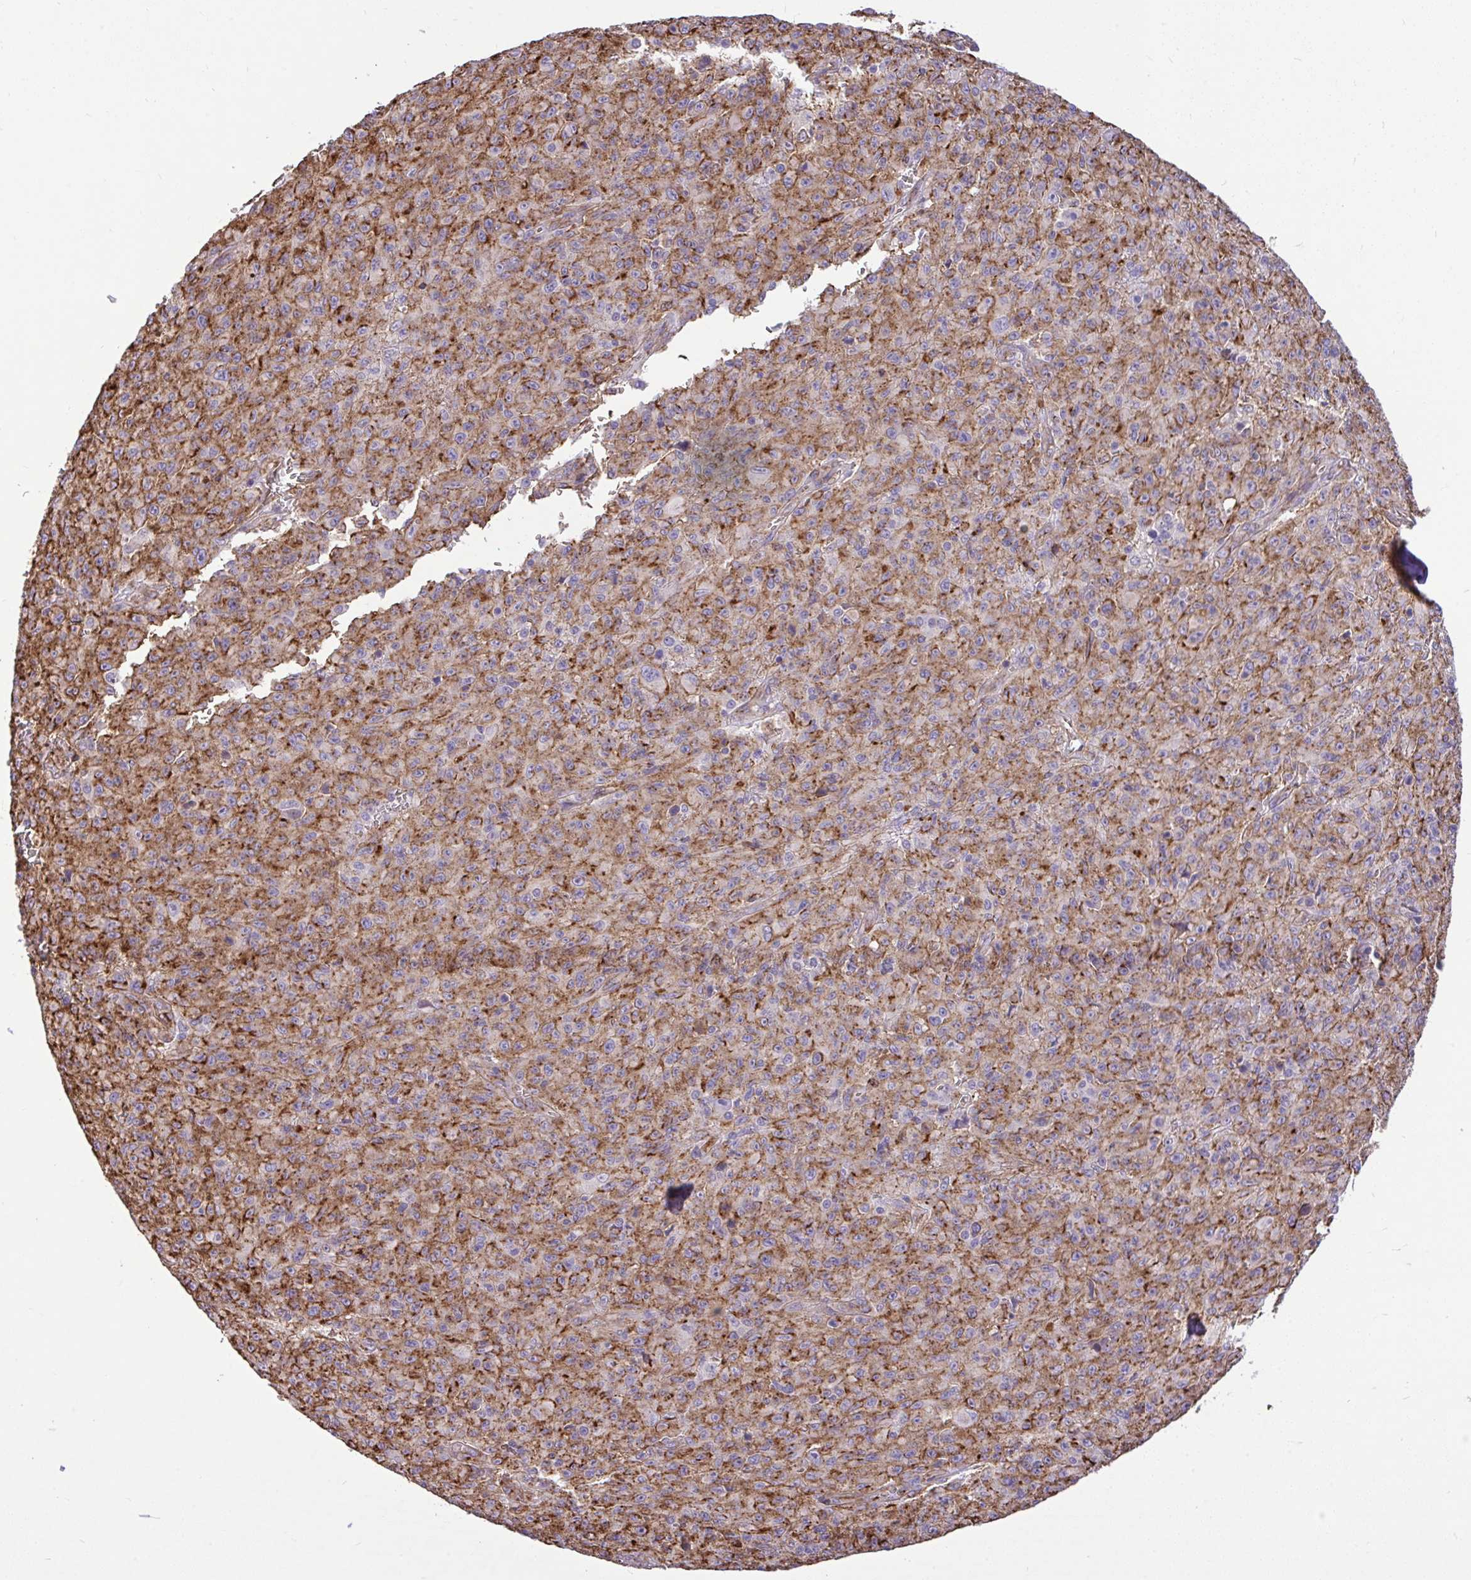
{"staining": {"intensity": "moderate", "quantity": ">75%", "location": "cytoplasmic/membranous"}, "tissue": "melanoma", "cell_type": "Tumor cells", "image_type": "cancer", "snomed": [{"axis": "morphology", "description": "Malignant melanoma, NOS"}, {"axis": "topography", "description": "Skin"}], "caption": "This micrograph displays malignant melanoma stained with immunohistochemistry (IHC) to label a protein in brown. The cytoplasmic/membranous of tumor cells show moderate positivity for the protein. Nuclei are counter-stained blue.", "gene": "PTPRK", "patient": {"sex": "male", "age": 46}}